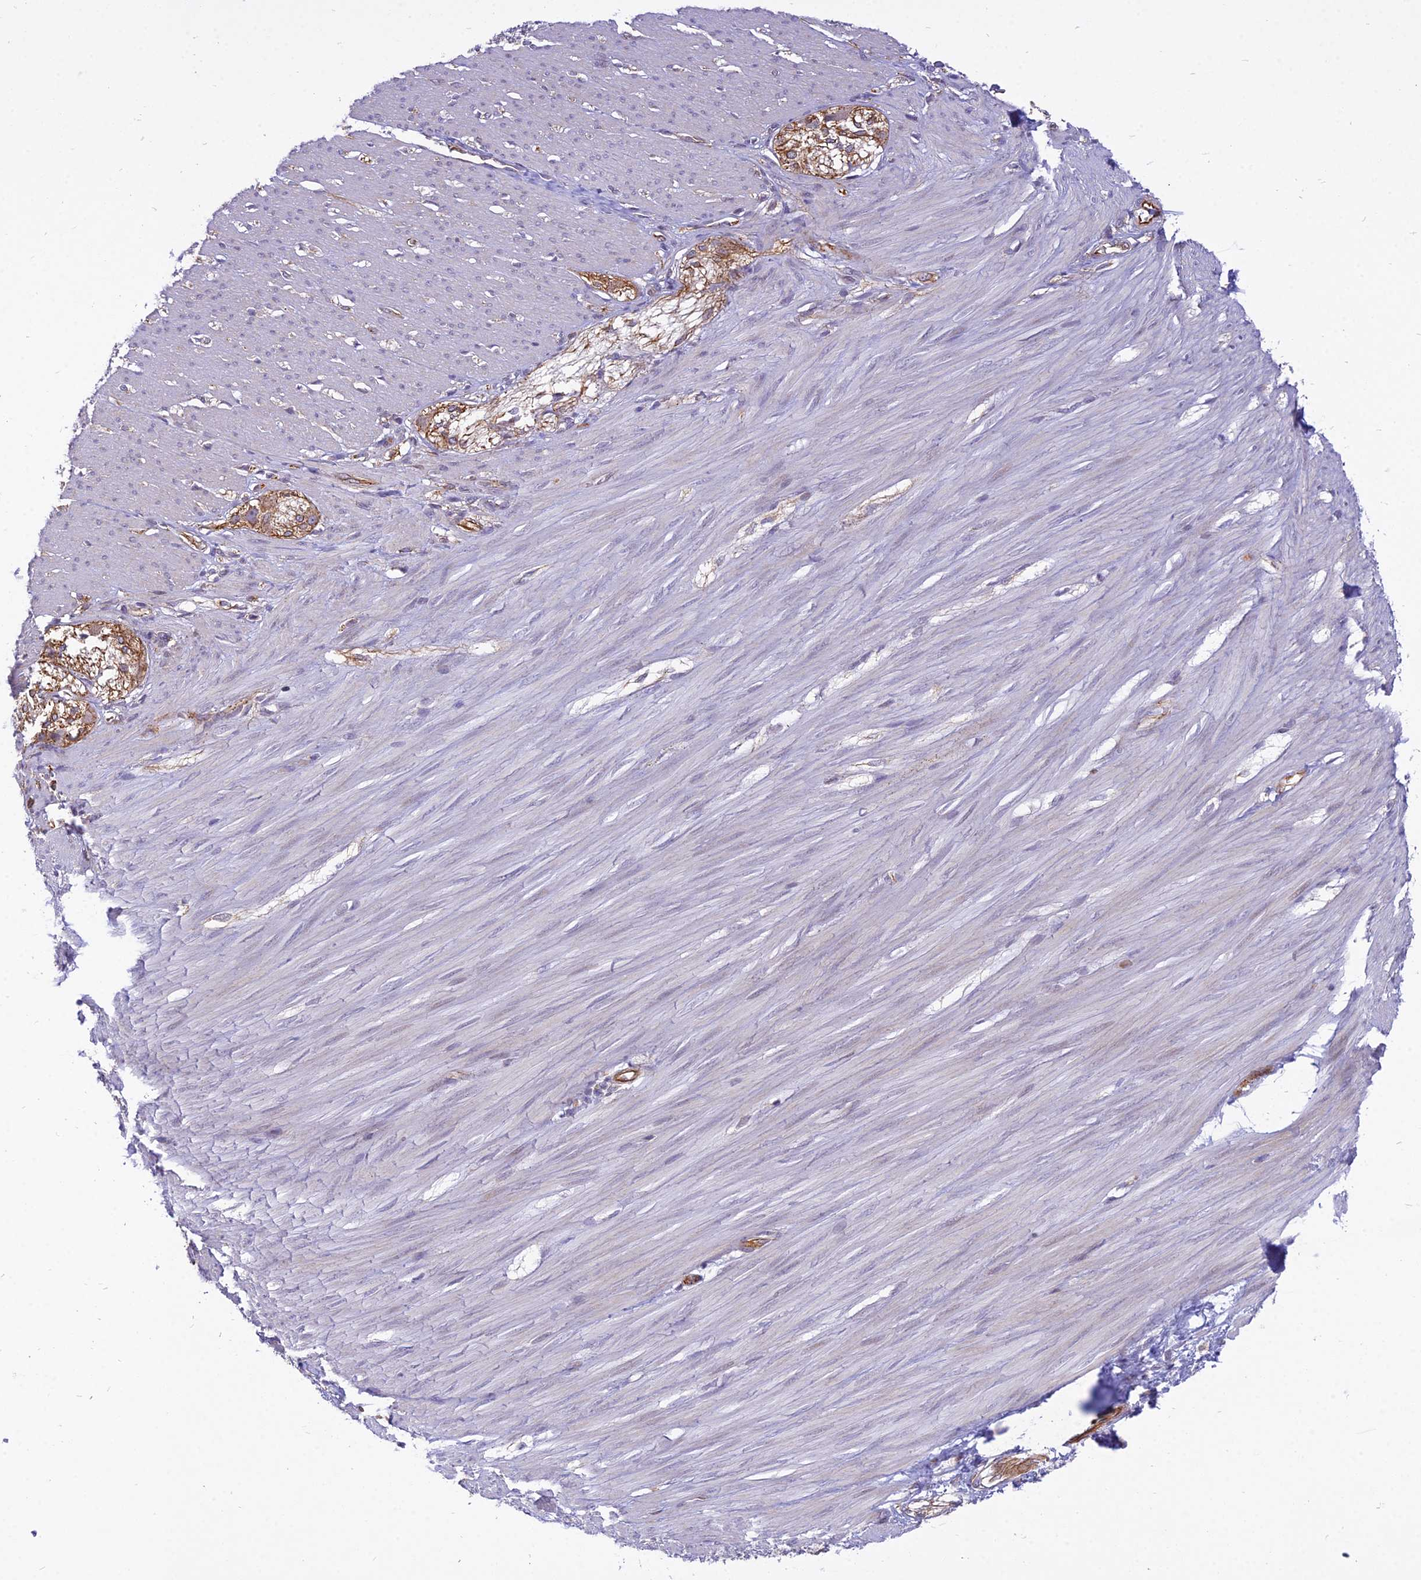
{"staining": {"intensity": "weak", "quantity": "<25%", "location": "cytoplasmic/membranous"}, "tissue": "smooth muscle", "cell_type": "Smooth muscle cells", "image_type": "normal", "snomed": [{"axis": "morphology", "description": "Normal tissue, NOS"}, {"axis": "morphology", "description": "Adenocarcinoma, NOS"}, {"axis": "topography", "description": "Colon"}, {"axis": "topography", "description": "Peripheral nerve tissue"}], "caption": "A photomicrograph of smooth muscle stained for a protein demonstrates no brown staining in smooth muscle cells. (IHC, brightfield microscopy, high magnification).", "gene": "SAPCD2", "patient": {"sex": "male", "age": 14}}